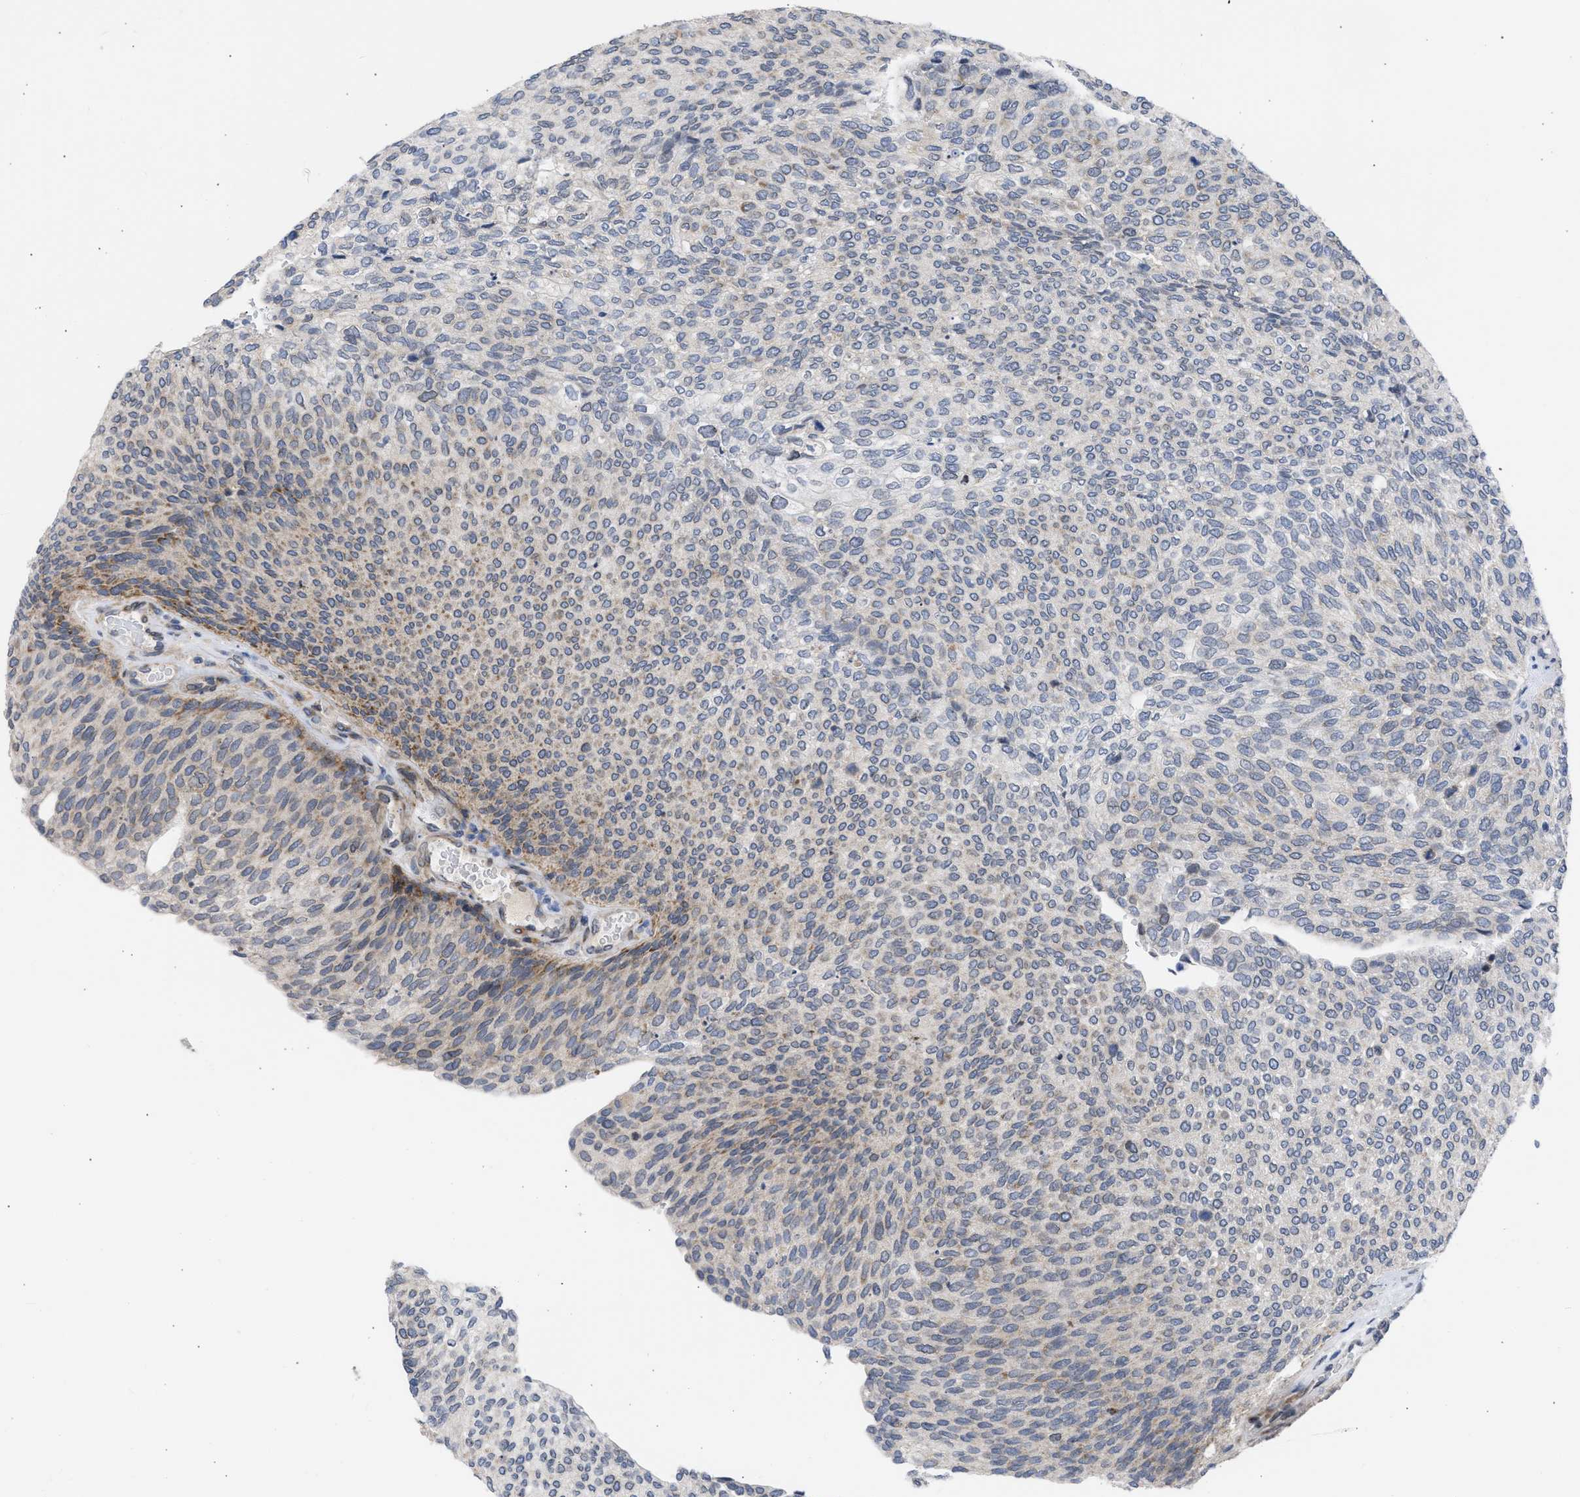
{"staining": {"intensity": "weak", "quantity": "25%-75%", "location": "cytoplasmic/membranous"}, "tissue": "urothelial cancer", "cell_type": "Tumor cells", "image_type": "cancer", "snomed": [{"axis": "morphology", "description": "Urothelial carcinoma, Low grade"}, {"axis": "topography", "description": "Urinary bladder"}], "caption": "Protein expression analysis of human urothelial carcinoma (low-grade) reveals weak cytoplasmic/membranous positivity in approximately 25%-75% of tumor cells.", "gene": "NUP35", "patient": {"sex": "female", "age": 79}}